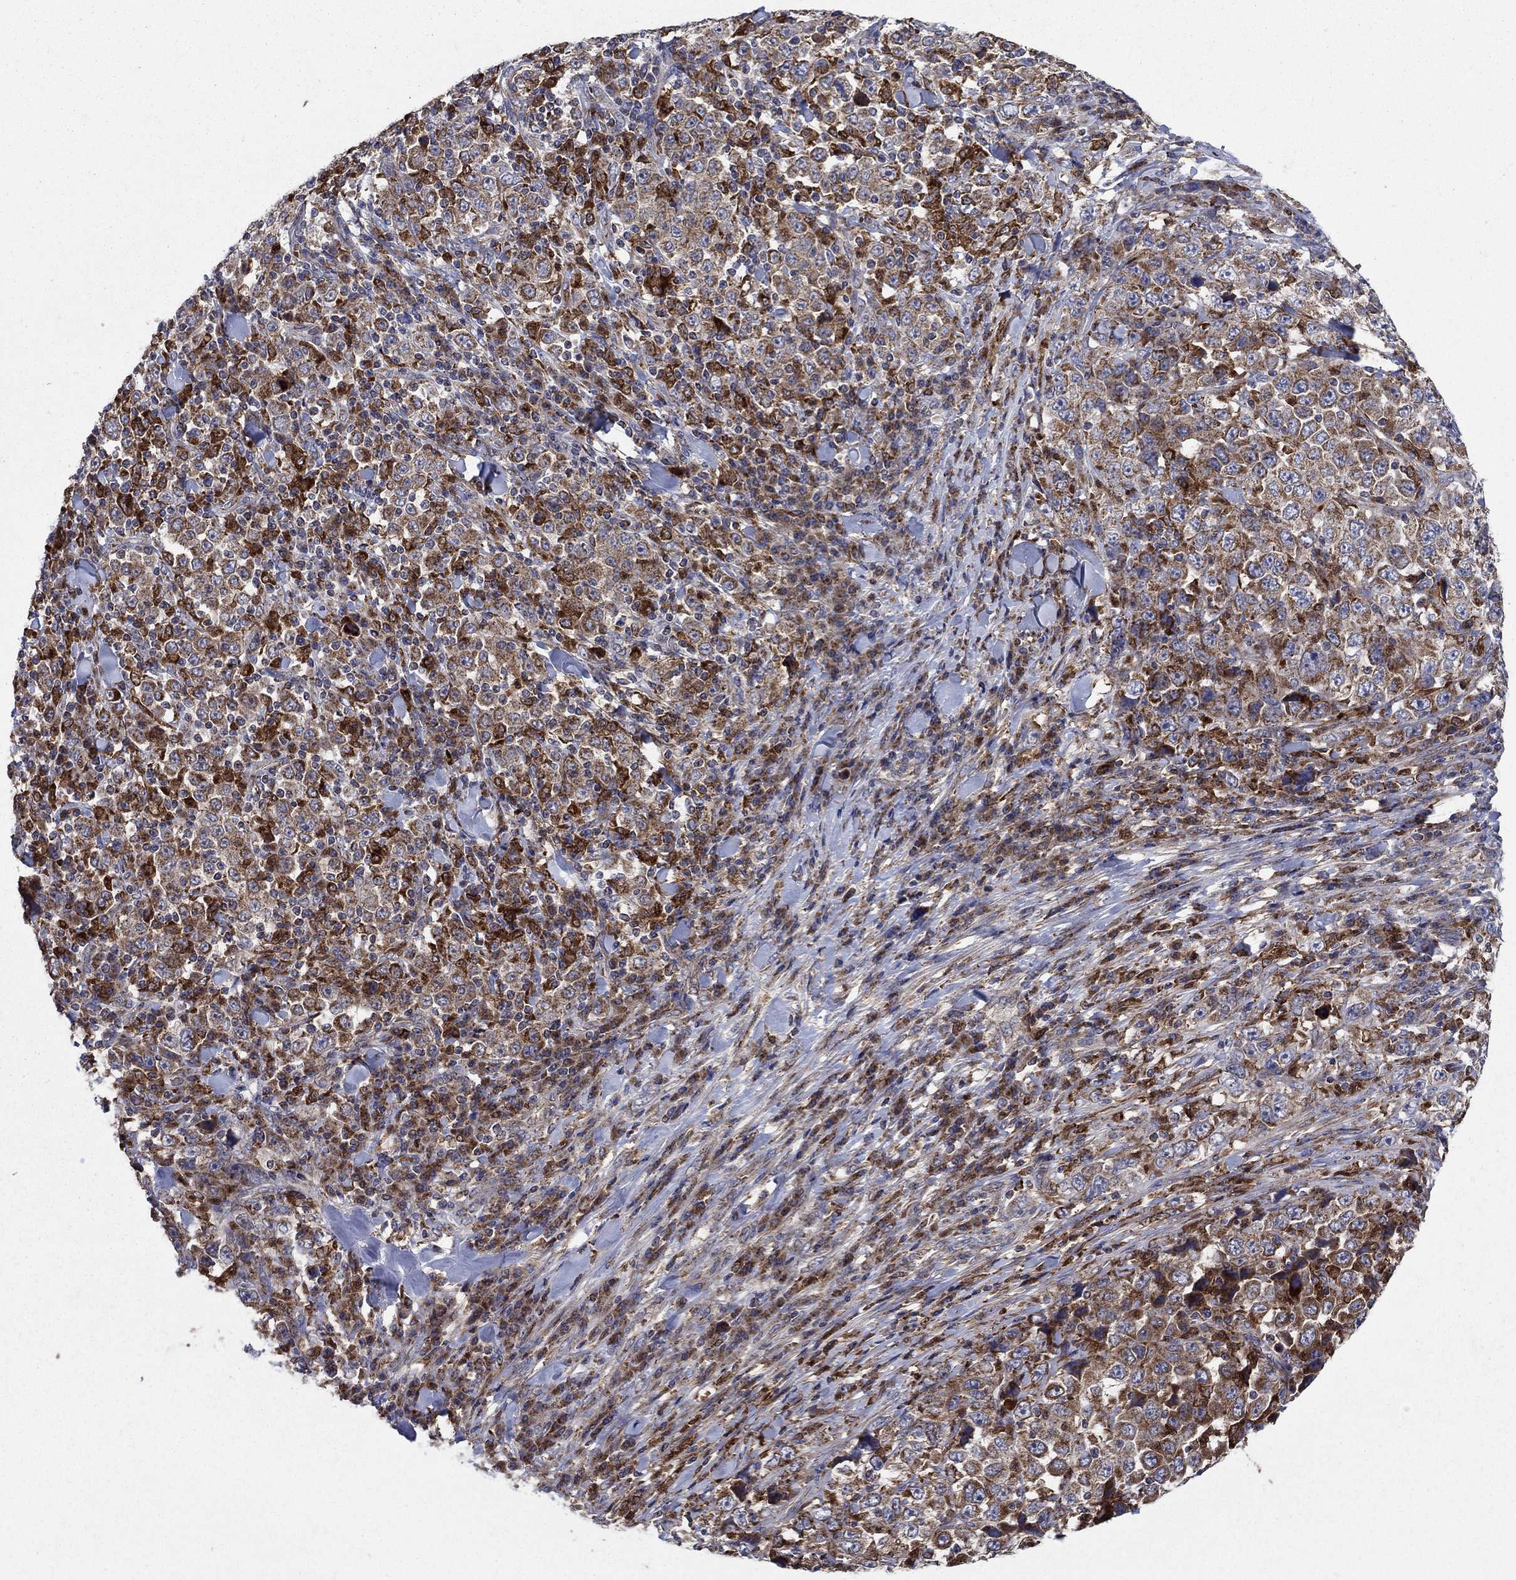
{"staining": {"intensity": "strong", "quantity": "25%-75%", "location": "cytoplasmic/membranous"}, "tissue": "stomach cancer", "cell_type": "Tumor cells", "image_type": "cancer", "snomed": [{"axis": "morphology", "description": "Normal tissue, NOS"}, {"axis": "morphology", "description": "Adenocarcinoma, NOS"}, {"axis": "topography", "description": "Stomach, upper"}, {"axis": "topography", "description": "Stomach"}], "caption": "This photomicrograph reveals immunohistochemistry (IHC) staining of human stomach cancer (adenocarcinoma), with high strong cytoplasmic/membranous expression in approximately 25%-75% of tumor cells.", "gene": "RNF19B", "patient": {"sex": "male", "age": 59}}